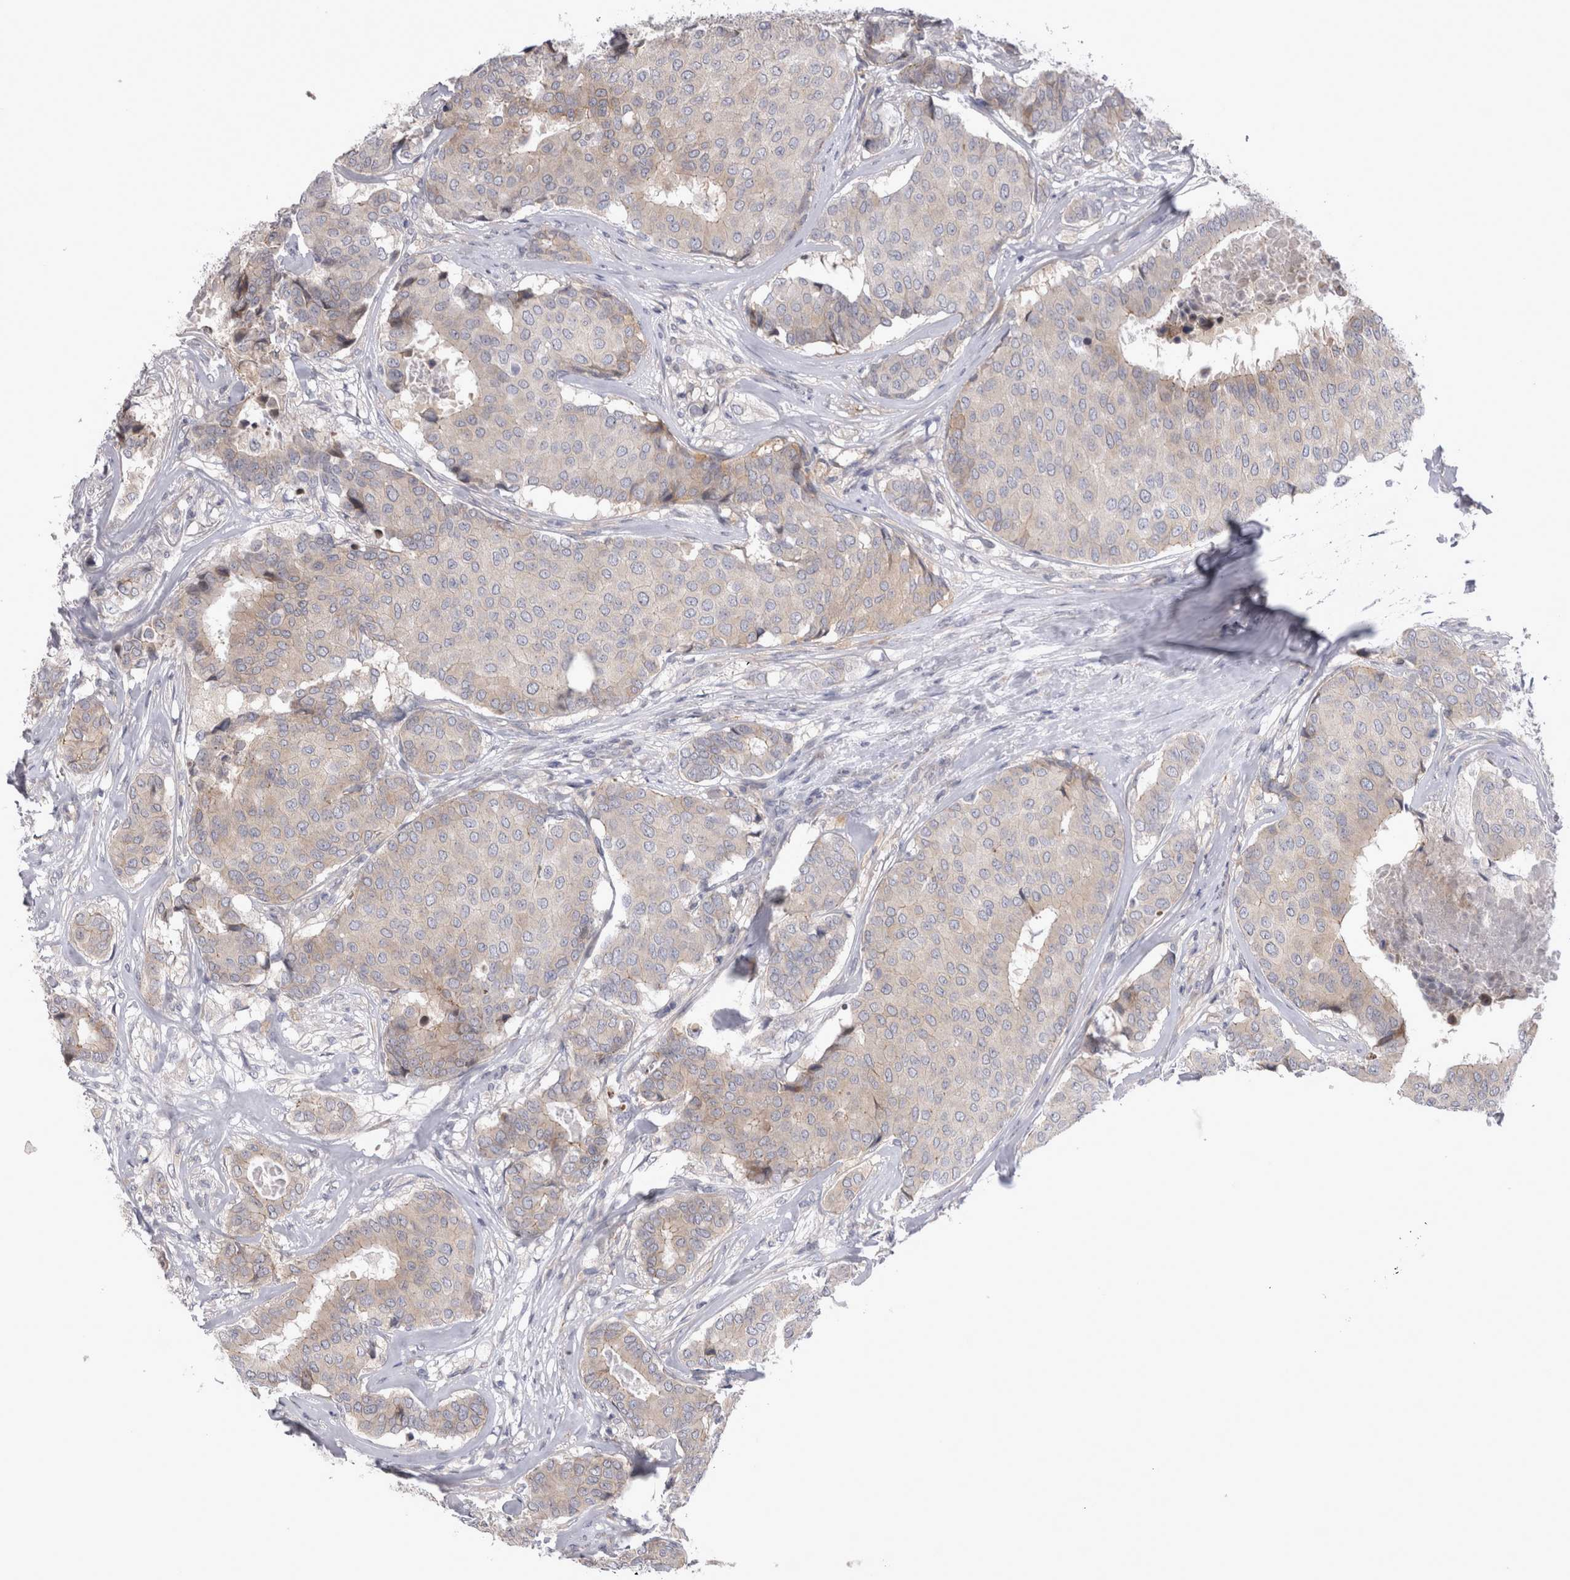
{"staining": {"intensity": "weak", "quantity": "25%-75%", "location": "cytoplasmic/membranous"}, "tissue": "breast cancer", "cell_type": "Tumor cells", "image_type": "cancer", "snomed": [{"axis": "morphology", "description": "Duct carcinoma"}, {"axis": "topography", "description": "Breast"}], "caption": "IHC of human intraductal carcinoma (breast) displays low levels of weak cytoplasmic/membranous expression in approximately 25%-75% of tumor cells.", "gene": "NENF", "patient": {"sex": "female", "age": 75}}